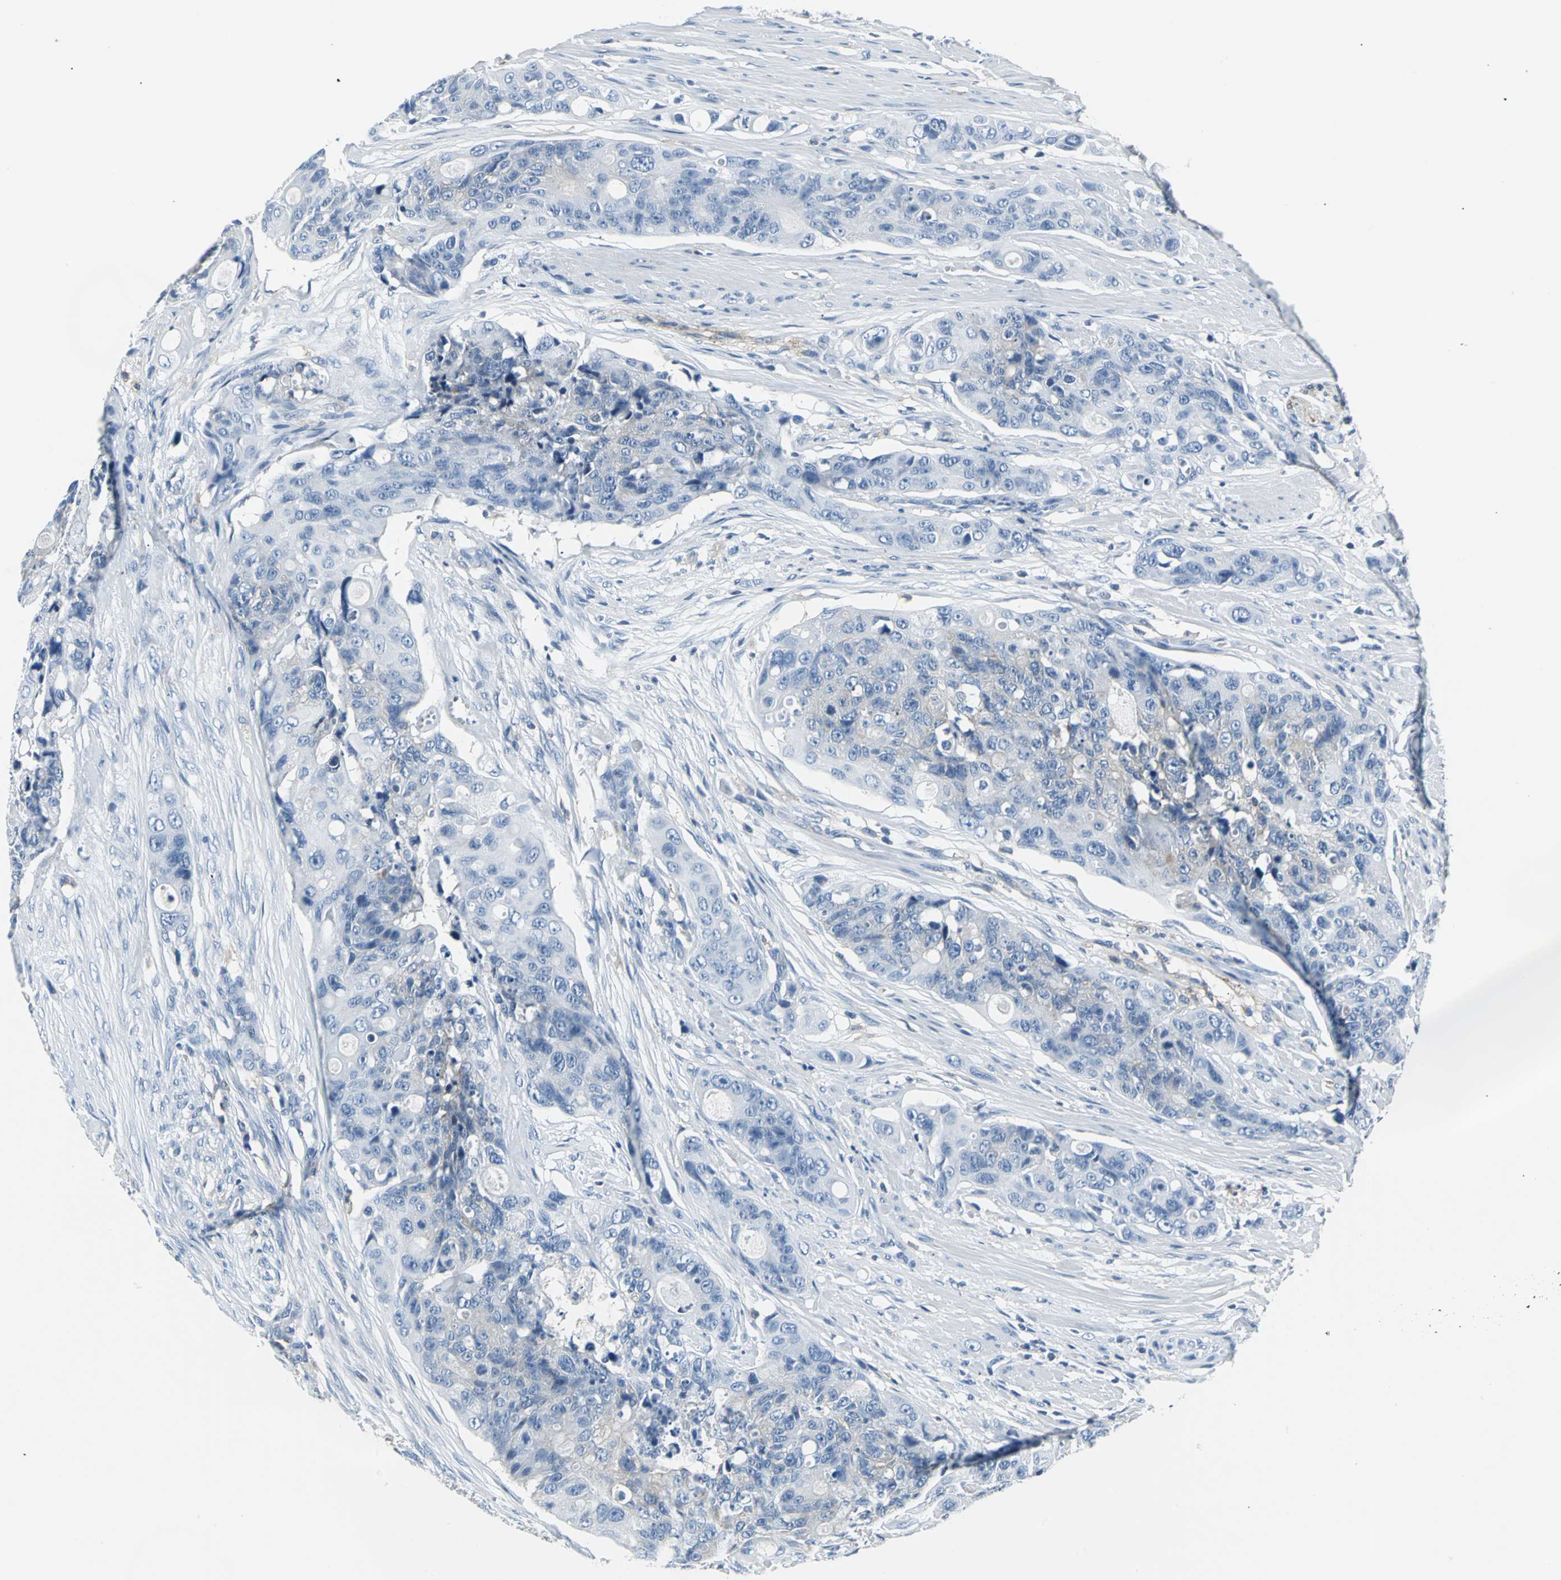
{"staining": {"intensity": "weak", "quantity": "<25%", "location": "cytoplasmic/membranous"}, "tissue": "colorectal cancer", "cell_type": "Tumor cells", "image_type": "cancer", "snomed": [{"axis": "morphology", "description": "Adenocarcinoma, NOS"}, {"axis": "topography", "description": "Colon"}], "caption": "Image shows no protein staining in tumor cells of adenocarcinoma (colorectal) tissue.", "gene": "IQGAP2", "patient": {"sex": "female", "age": 57}}